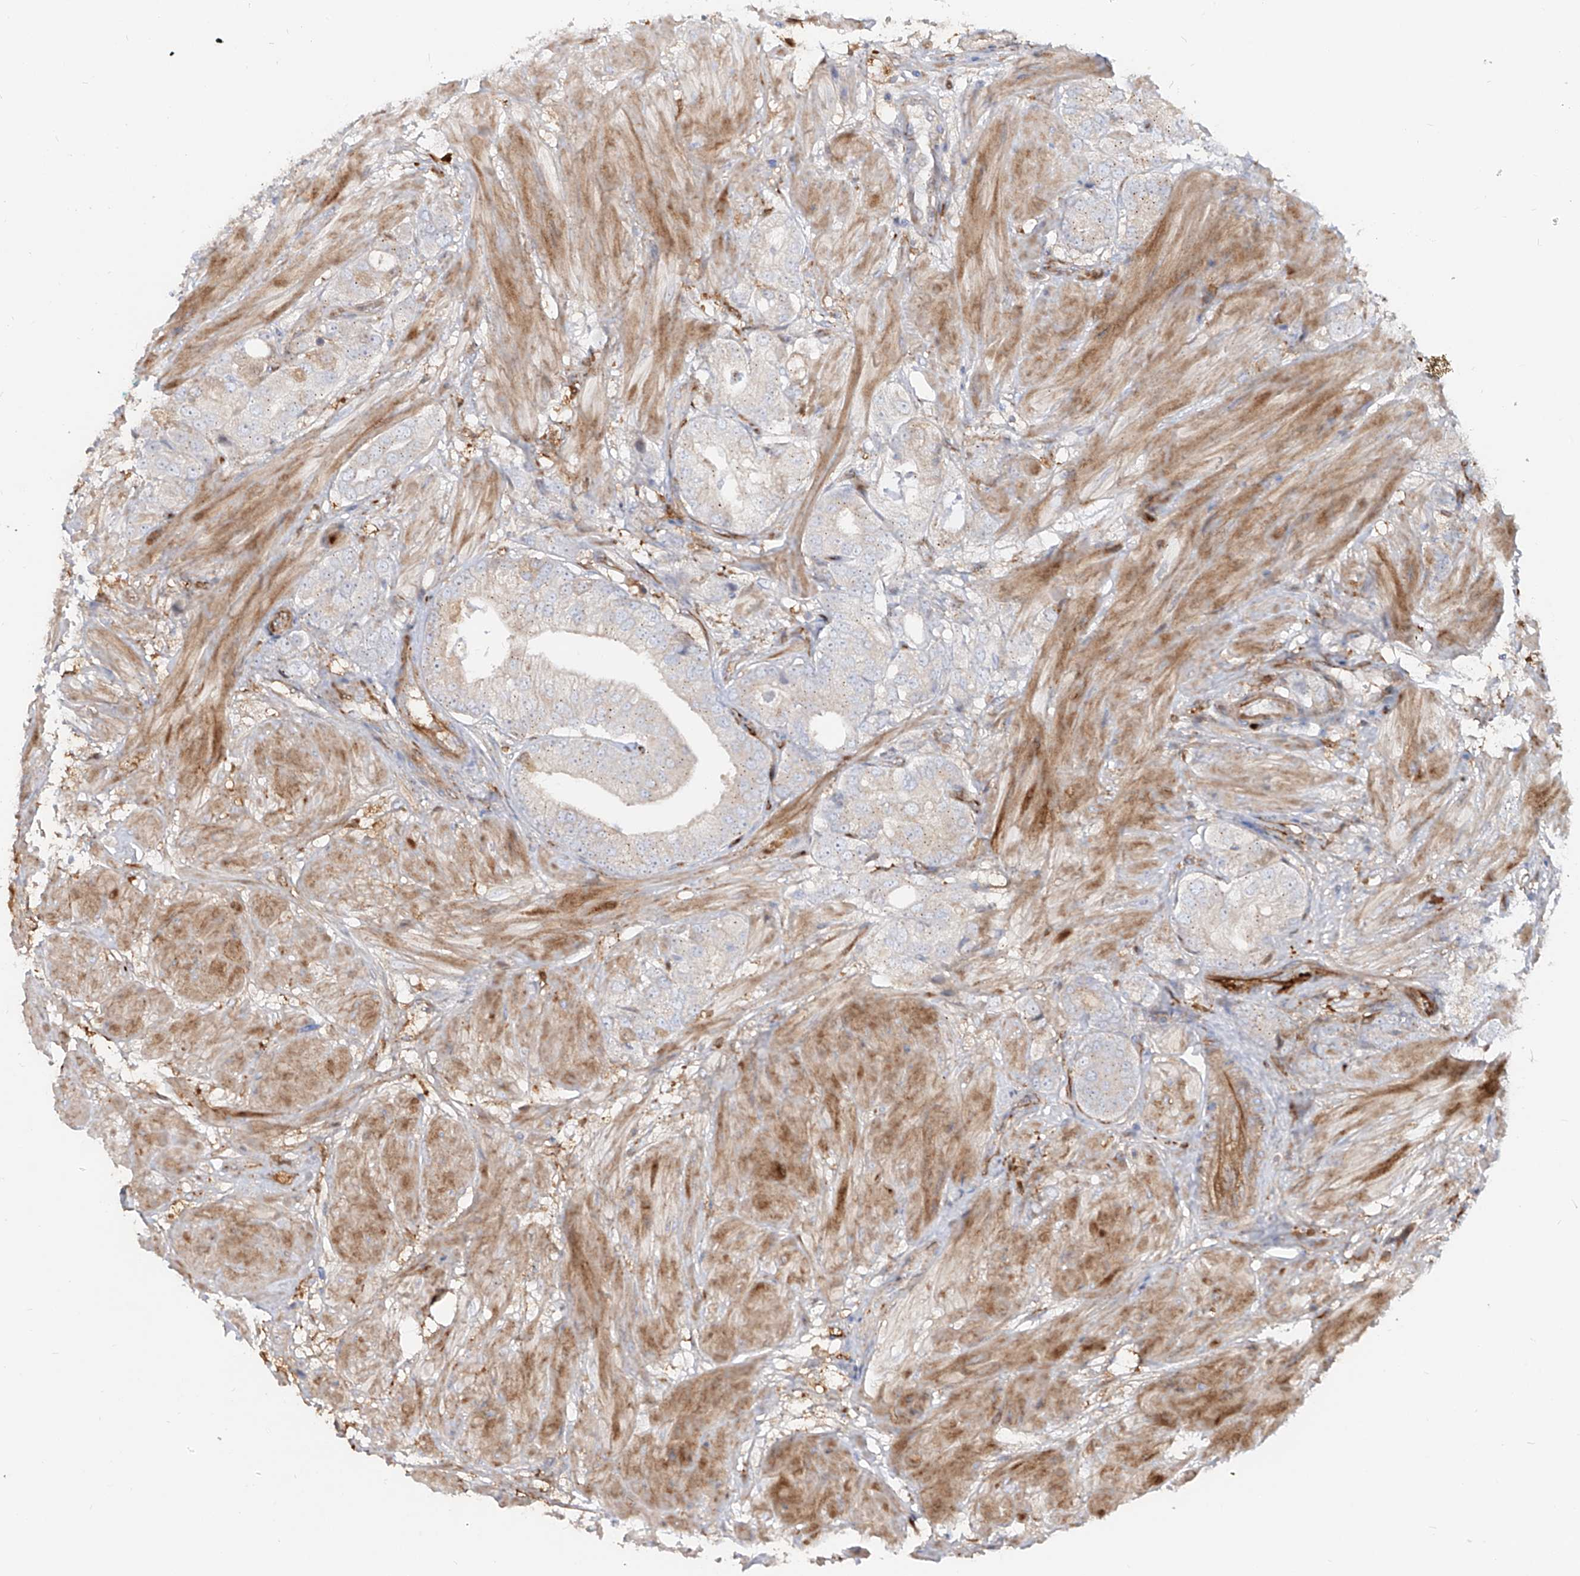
{"staining": {"intensity": "weak", "quantity": "<25%", "location": "cytoplasmic/membranous"}, "tissue": "prostate cancer", "cell_type": "Tumor cells", "image_type": "cancer", "snomed": [{"axis": "morphology", "description": "Adenocarcinoma, High grade"}, {"axis": "topography", "description": "Prostate"}], "caption": "Tumor cells are negative for brown protein staining in high-grade adenocarcinoma (prostate).", "gene": "KYNU", "patient": {"sex": "male", "age": 50}}